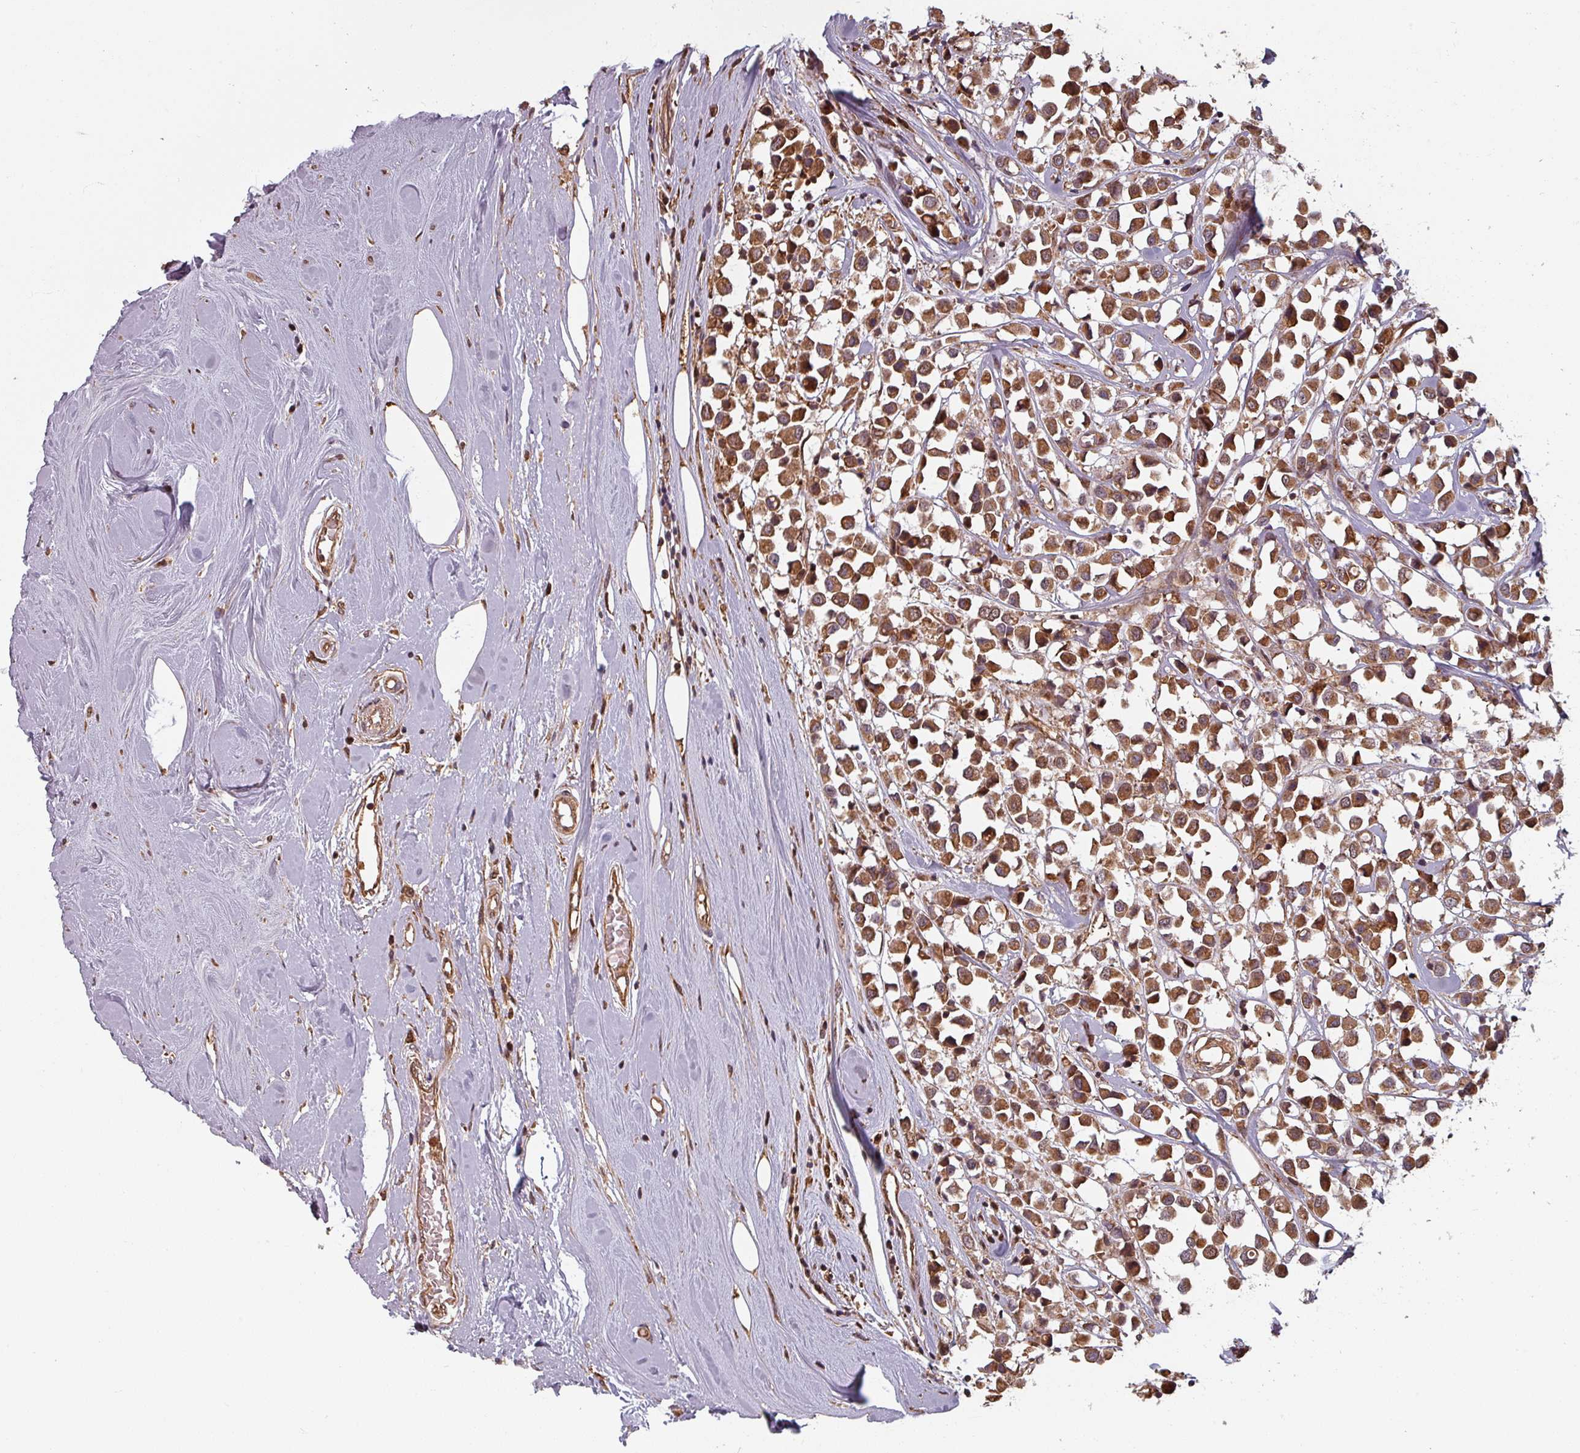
{"staining": {"intensity": "moderate", "quantity": ">75%", "location": "cytoplasmic/membranous"}, "tissue": "breast cancer", "cell_type": "Tumor cells", "image_type": "cancer", "snomed": [{"axis": "morphology", "description": "Duct carcinoma"}, {"axis": "topography", "description": "Breast"}], "caption": "A micrograph showing moderate cytoplasmic/membranous expression in approximately >75% of tumor cells in breast cancer (intraductal carcinoma), as visualized by brown immunohistochemical staining.", "gene": "EID1", "patient": {"sex": "female", "age": 61}}